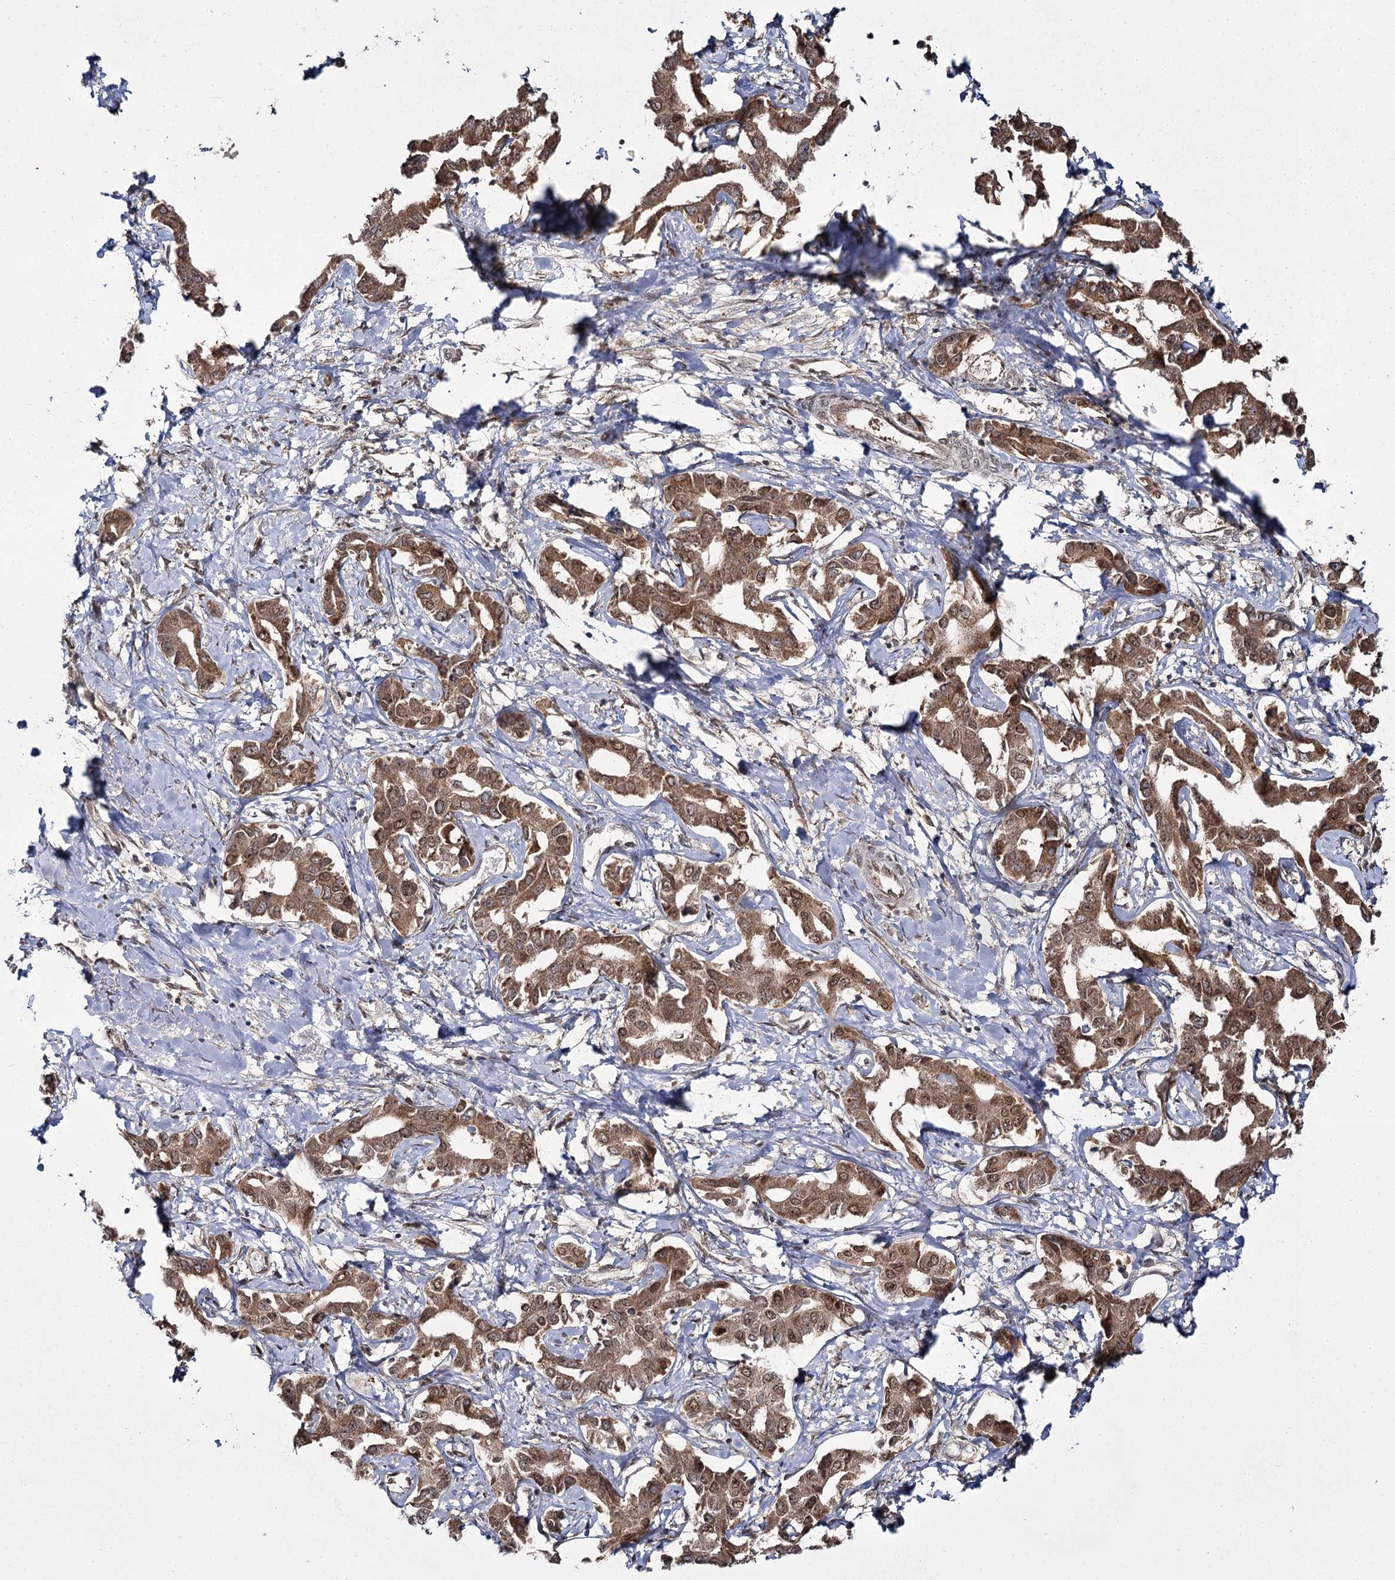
{"staining": {"intensity": "moderate", "quantity": ">75%", "location": "cytoplasmic/membranous,nuclear"}, "tissue": "liver cancer", "cell_type": "Tumor cells", "image_type": "cancer", "snomed": [{"axis": "morphology", "description": "Cholangiocarcinoma"}, {"axis": "topography", "description": "Liver"}], "caption": "Tumor cells reveal medium levels of moderate cytoplasmic/membranous and nuclear expression in about >75% of cells in liver cancer.", "gene": "TRNT1", "patient": {"sex": "male", "age": 59}}